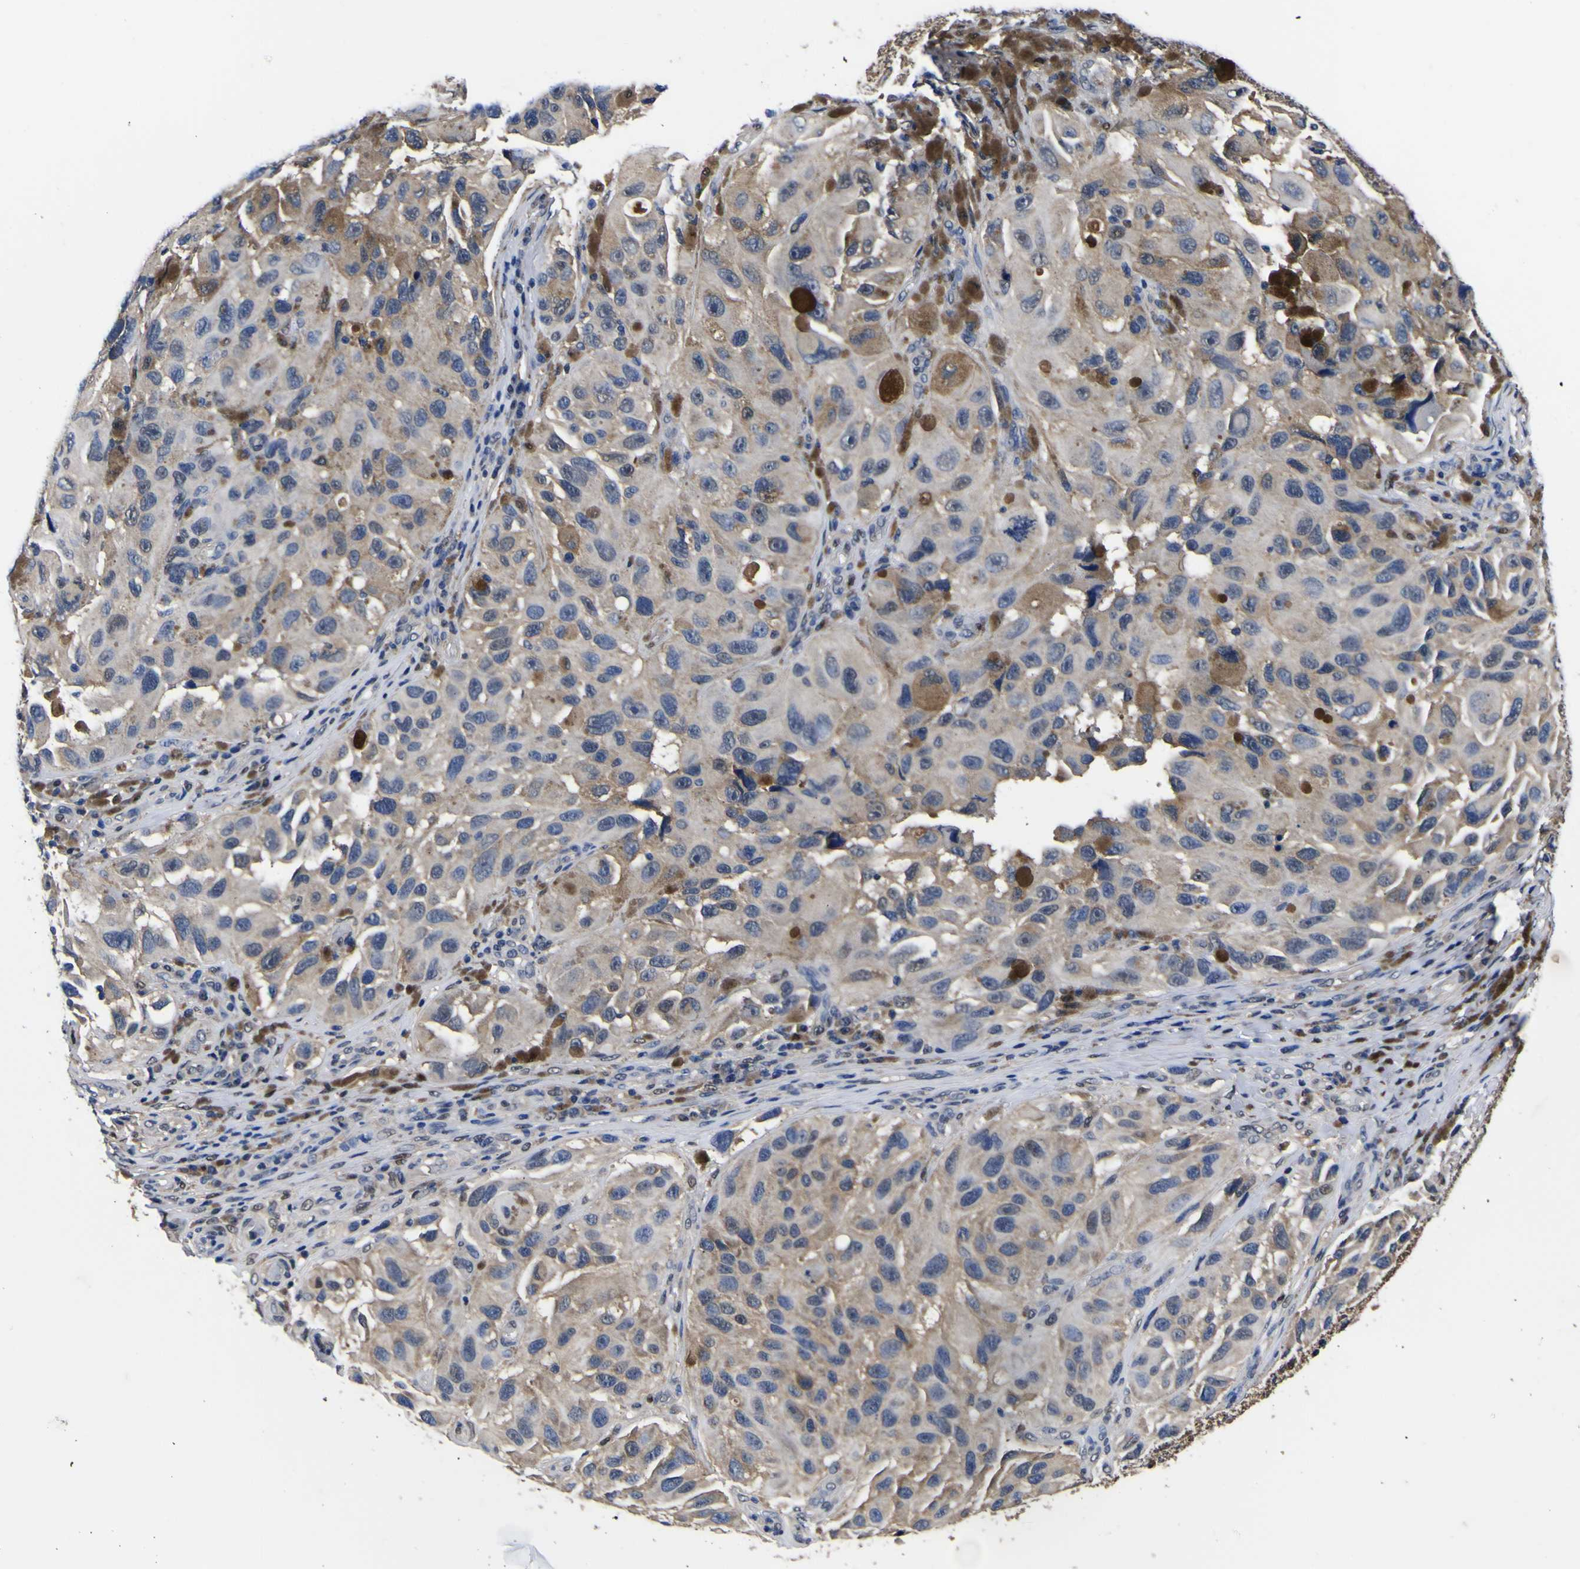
{"staining": {"intensity": "moderate", "quantity": "<25%", "location": "cytoplasmic/membranous"}, "tissue": "melanoma", "cell_type": "Tumor cells", "image_type": "cancer", "snomed": [{"axis": "morphology", "description": "Malignant melanoma, NOS"}, {"axis": "topography", "description": "Skin"}], "caption": "The photomicrograph demonstrates a brown stain indicating the presence of a protein in the cytoplasmic/membranous of tumor cells in malignant melanoma.", "gene": "FAM110B", "patient": {"sex": "female", "age": 73}}